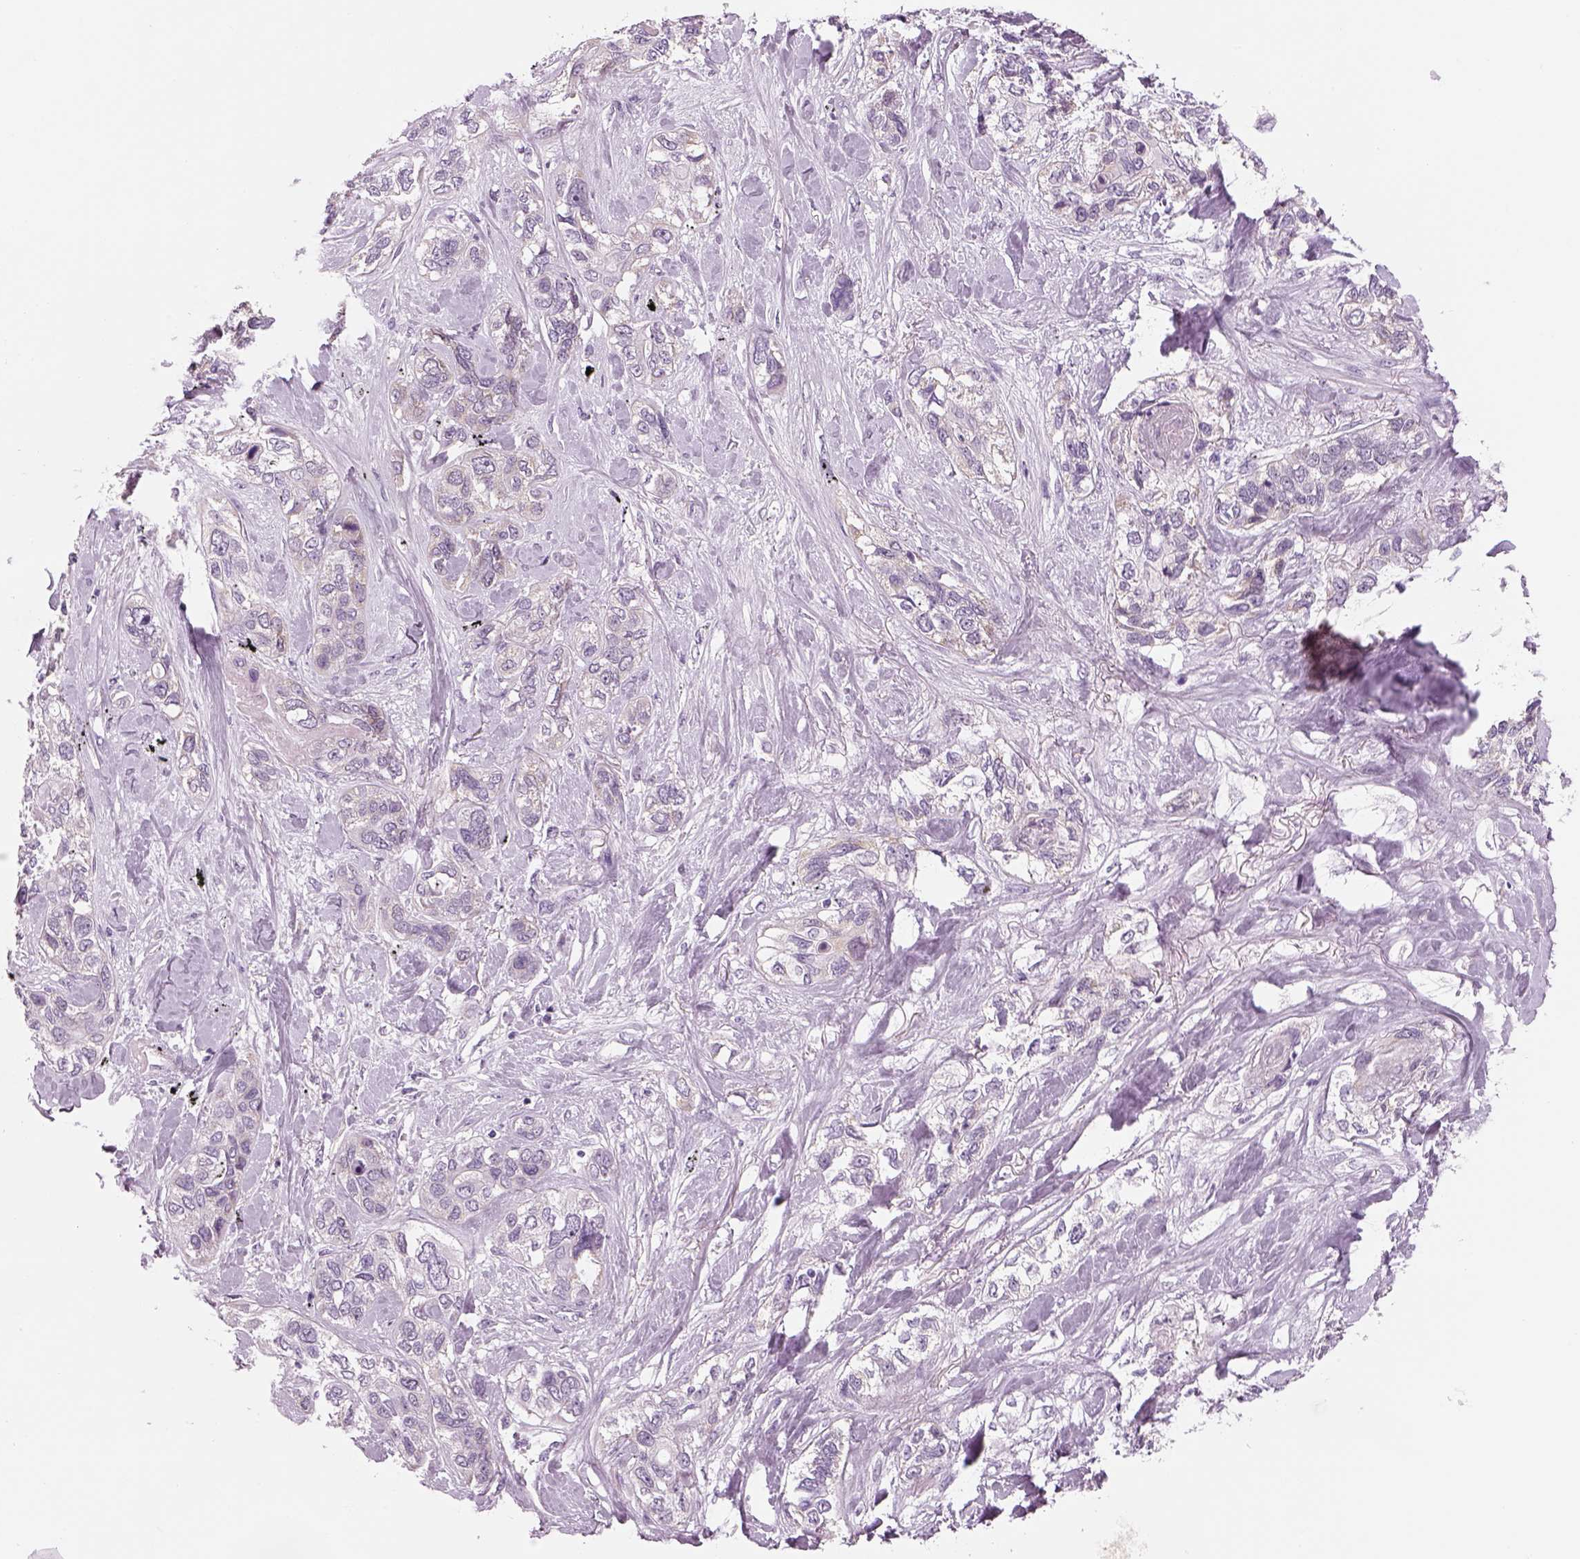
{"staining": {"intensity": "negative", "quantity": "none", "location": "none"}, "tissue": "lung cancer", "cell_type": "Tumor cells", "image_type": "cancer", "snomed": [{"axis": "morphology", "description": "Squamous cell carcinoma, NOS"}, {"axis": "topography", "description": "Lung"}], "caption": "Histopathology image shows no protein staining in tumor cells of lung cancer (squamous cell carcinoma) tissue.", "gene": "KCNMB4", "patient": {"sex": "female", "age": 70}}